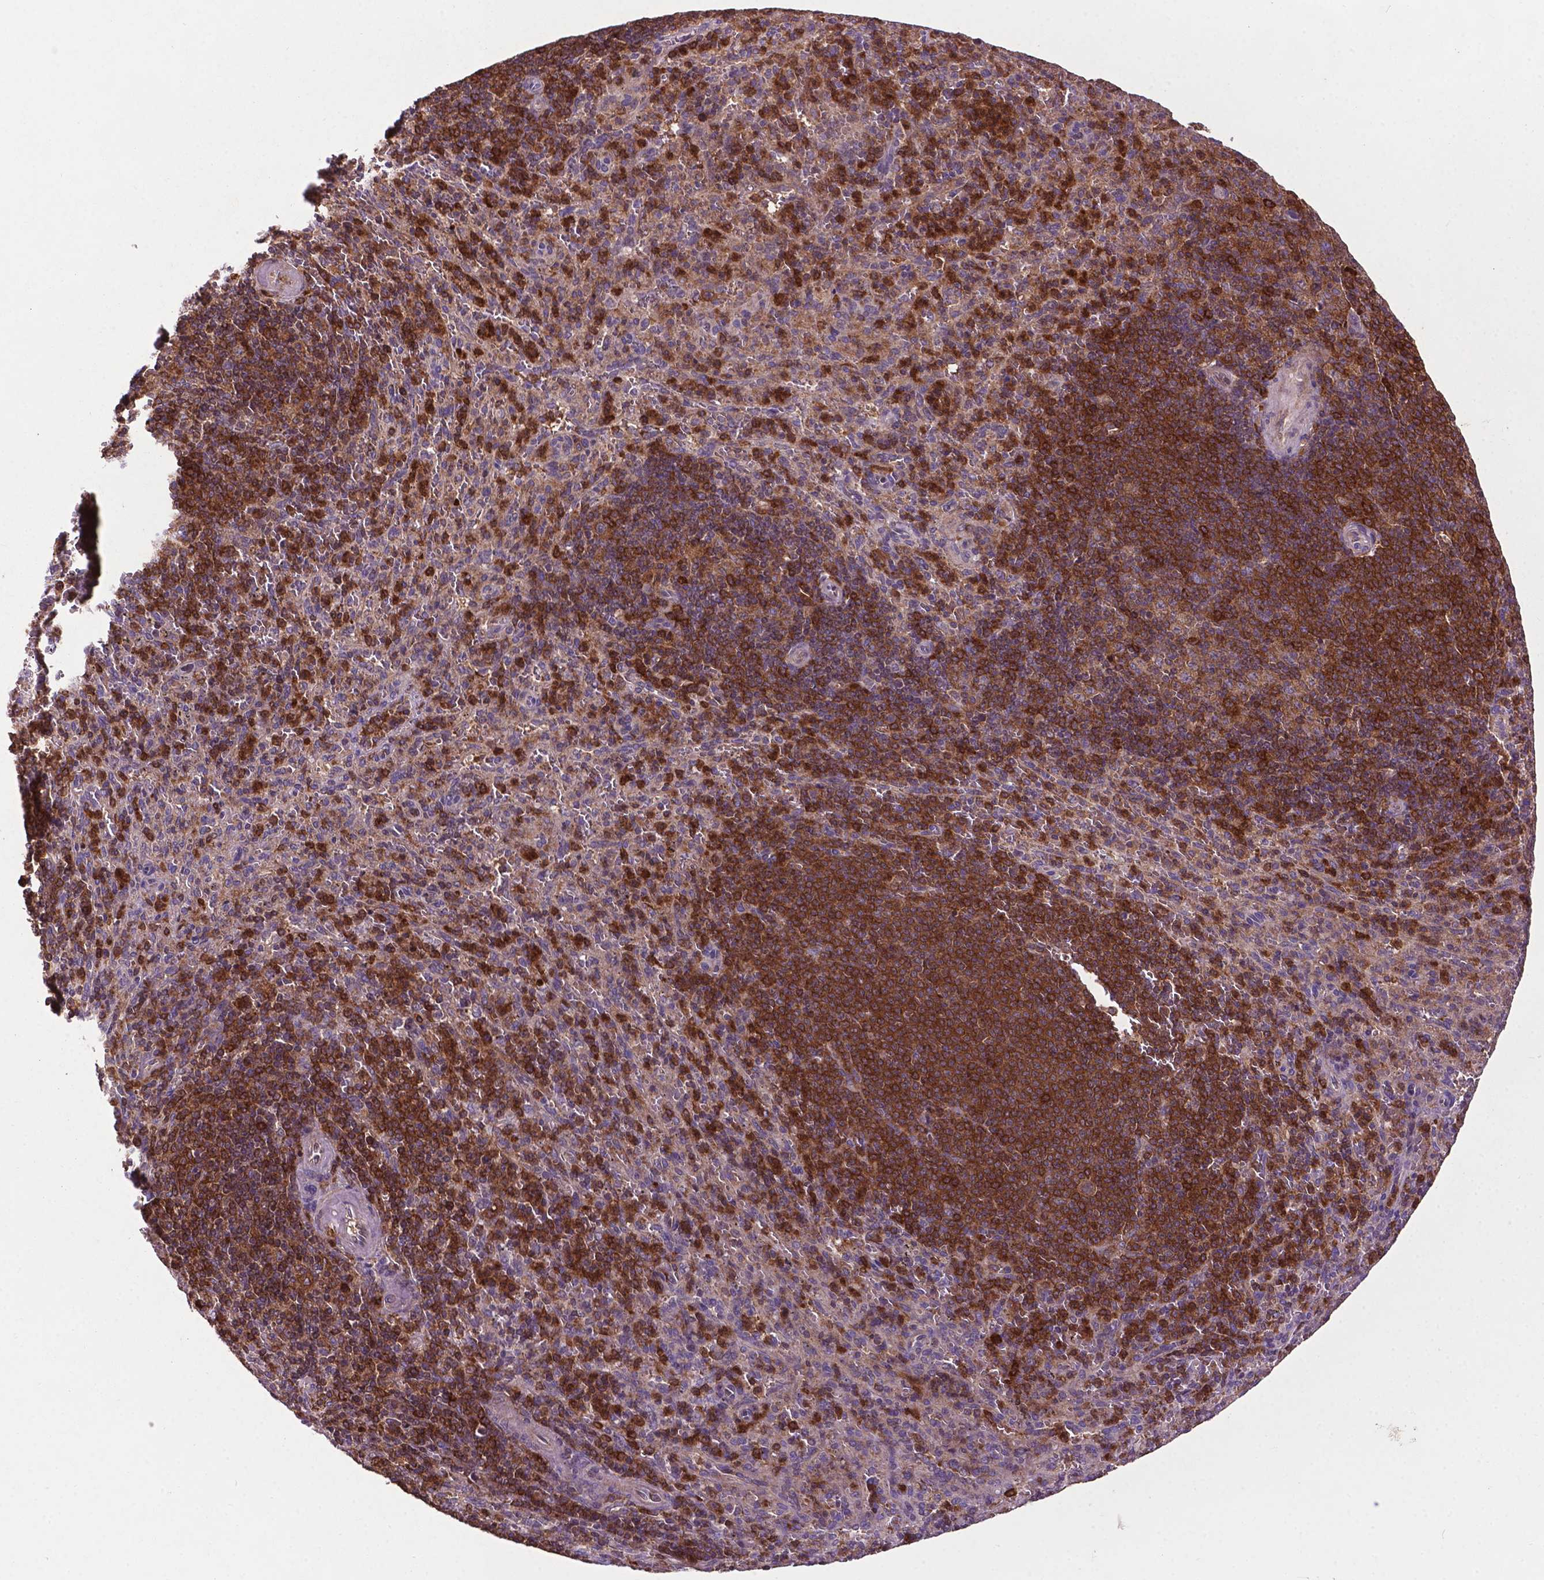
{"staining": {"intensity": "strong", "quantity": "<25%", "location": "cytoplasmic/membranous"}, "tissue": "spleen", "cell_type": "Cells in red pulp", "image_type": "normal", "snomed": [{"axis": "morphology", "description": "Normal tissue, NOS"}, {"axis": "topography", "description": "Spleen"}], "caption": "Immunohistochemistry (IHC) (DAB) staining of benign spleen displays strong cytoplasmic/membranous protein positivity in approximately <25% of cells in red pulp.", "gene": "SMAD3", "patient": {"sex": "male", "age": 57}}